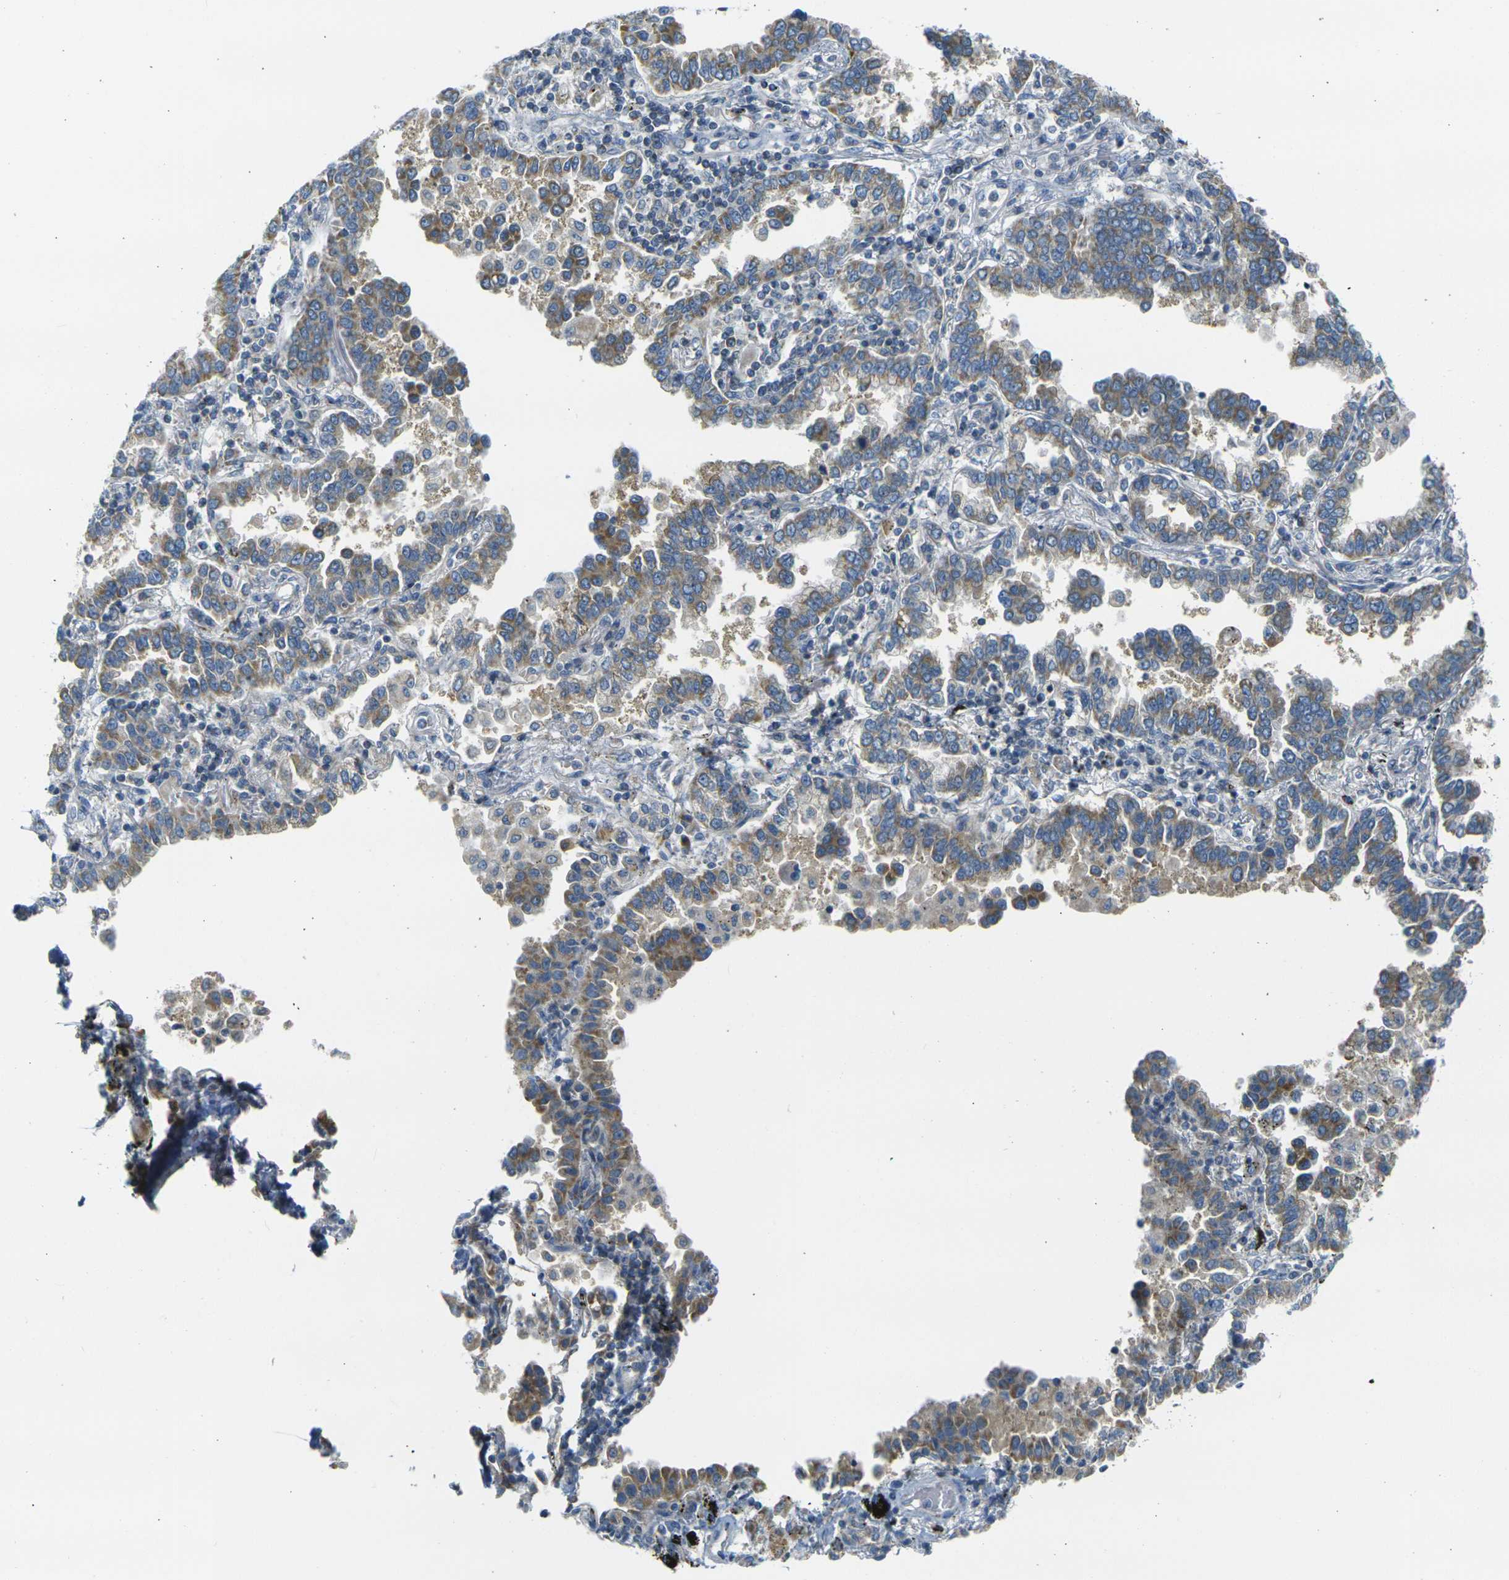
{"staining": {"intensity": "moderate", "quantity": ">75%", "location": "cytoplasmic/membranous"}, "tissue": "lung cancer", "cell_type": "Tumor cells", "image_type": "cancer", "snomed": [{"axis": "morphology", "description": "Normal tissue, NOS"}, {"axis": "morphology", "description": "Adenocarcinoma, NOS"}, {"axis": "topography", "description": "Lung"}], "caption": "Lung cancer (adenocarcinoma) tissue displays moderate cytoplasmic/membranous staining in approximately >75% of tumor cells (brown staining indicates protein expression, while blue staining denotes nuclei).", "gene": "PARD6B", "patient": {"sex": "male", "age": 59}}